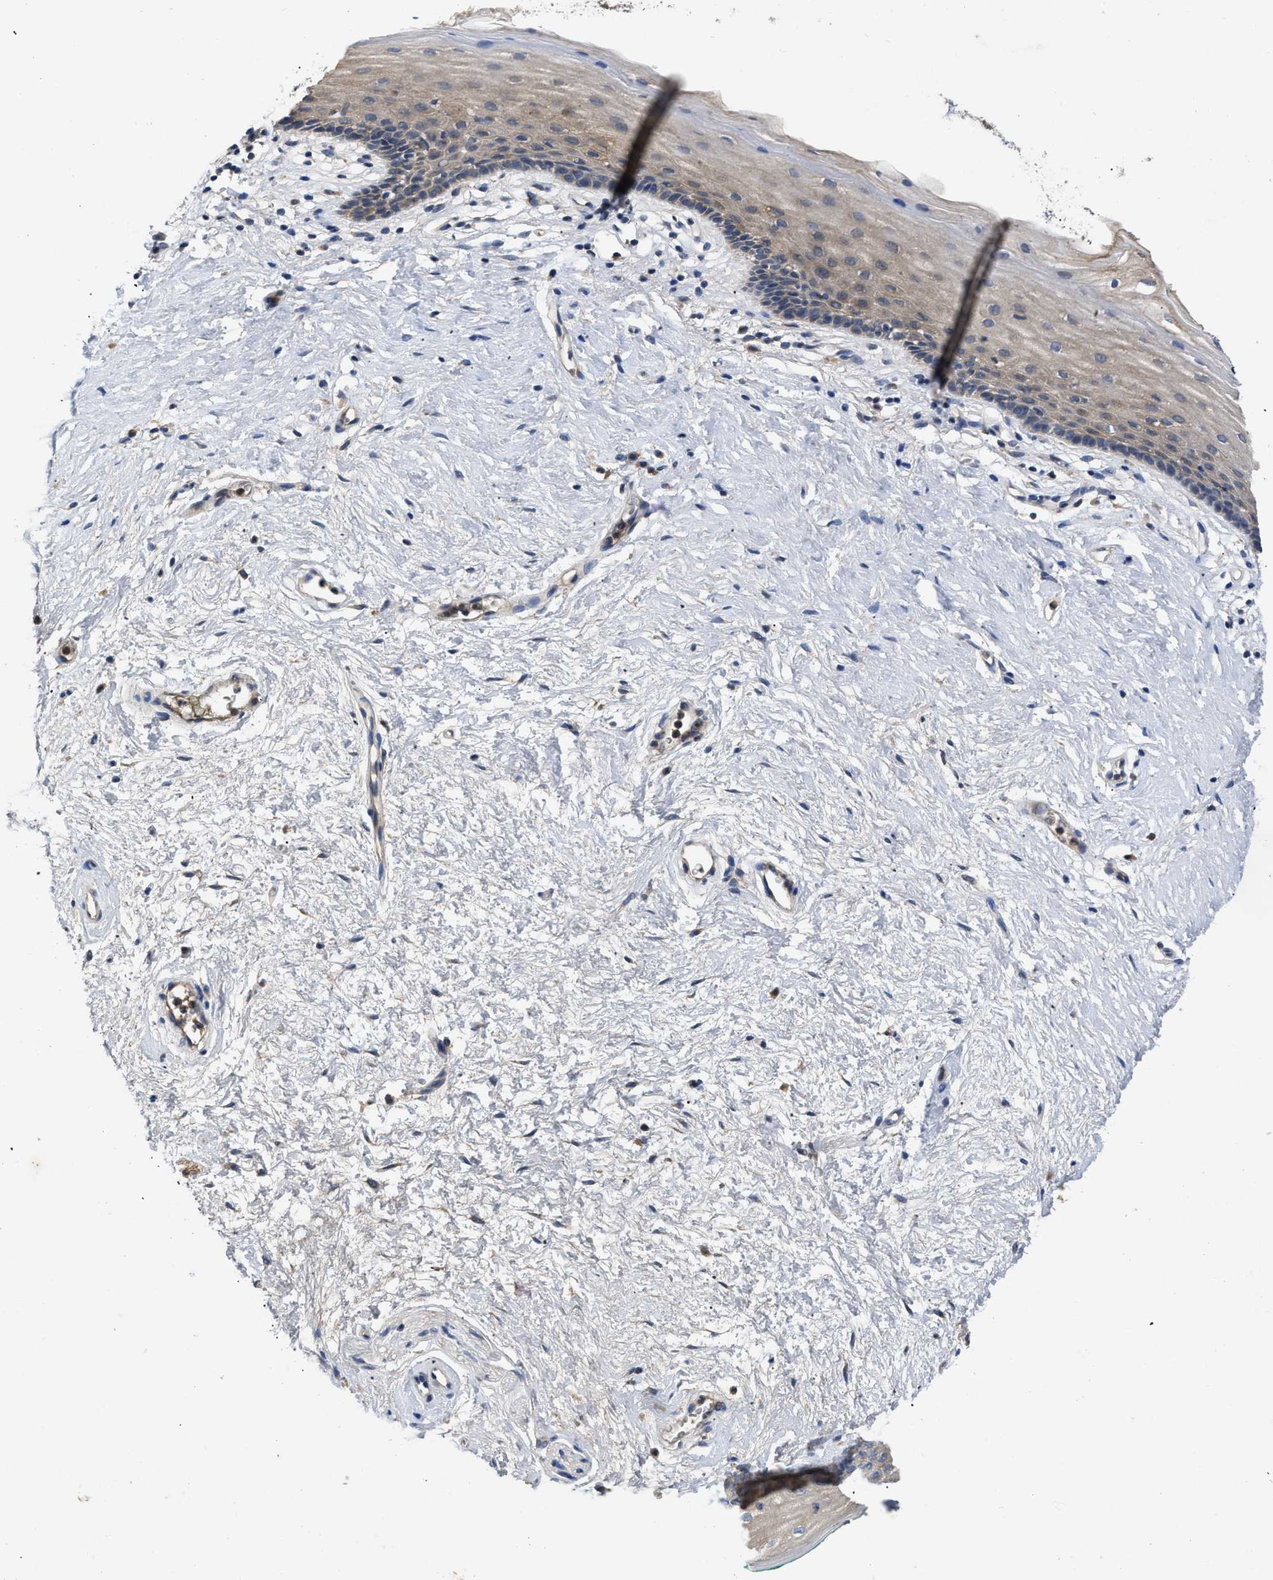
{"staining": {"intensity": "moderate", "quantity": ">75%", "location": "cytoplasmic/membranous"}, "tissue": "vagina", "cell_type": "Squamous epithelial cells", "image_type": "normal", "snomed": [{"axis": "morphology", "description": "Normal tissue, NOS"}, {"axis": "topography", "description": "Vagina"}], "caption": "The micrograph exhibits immunohistochemical staining of normal vagina. There is moderate cytoplasmic/membranous staining is seen in approximately >75% of squamous epithelial cells. The staining was performed using DAB (3,3'-diaminobenzidine) to visualize the protein expression in brown, while the nuclei were stained in blue with hematoxylin (Magnification: 20x).", "gene": "VPS4A", "patient": {"sex": "female", "age": 44}}